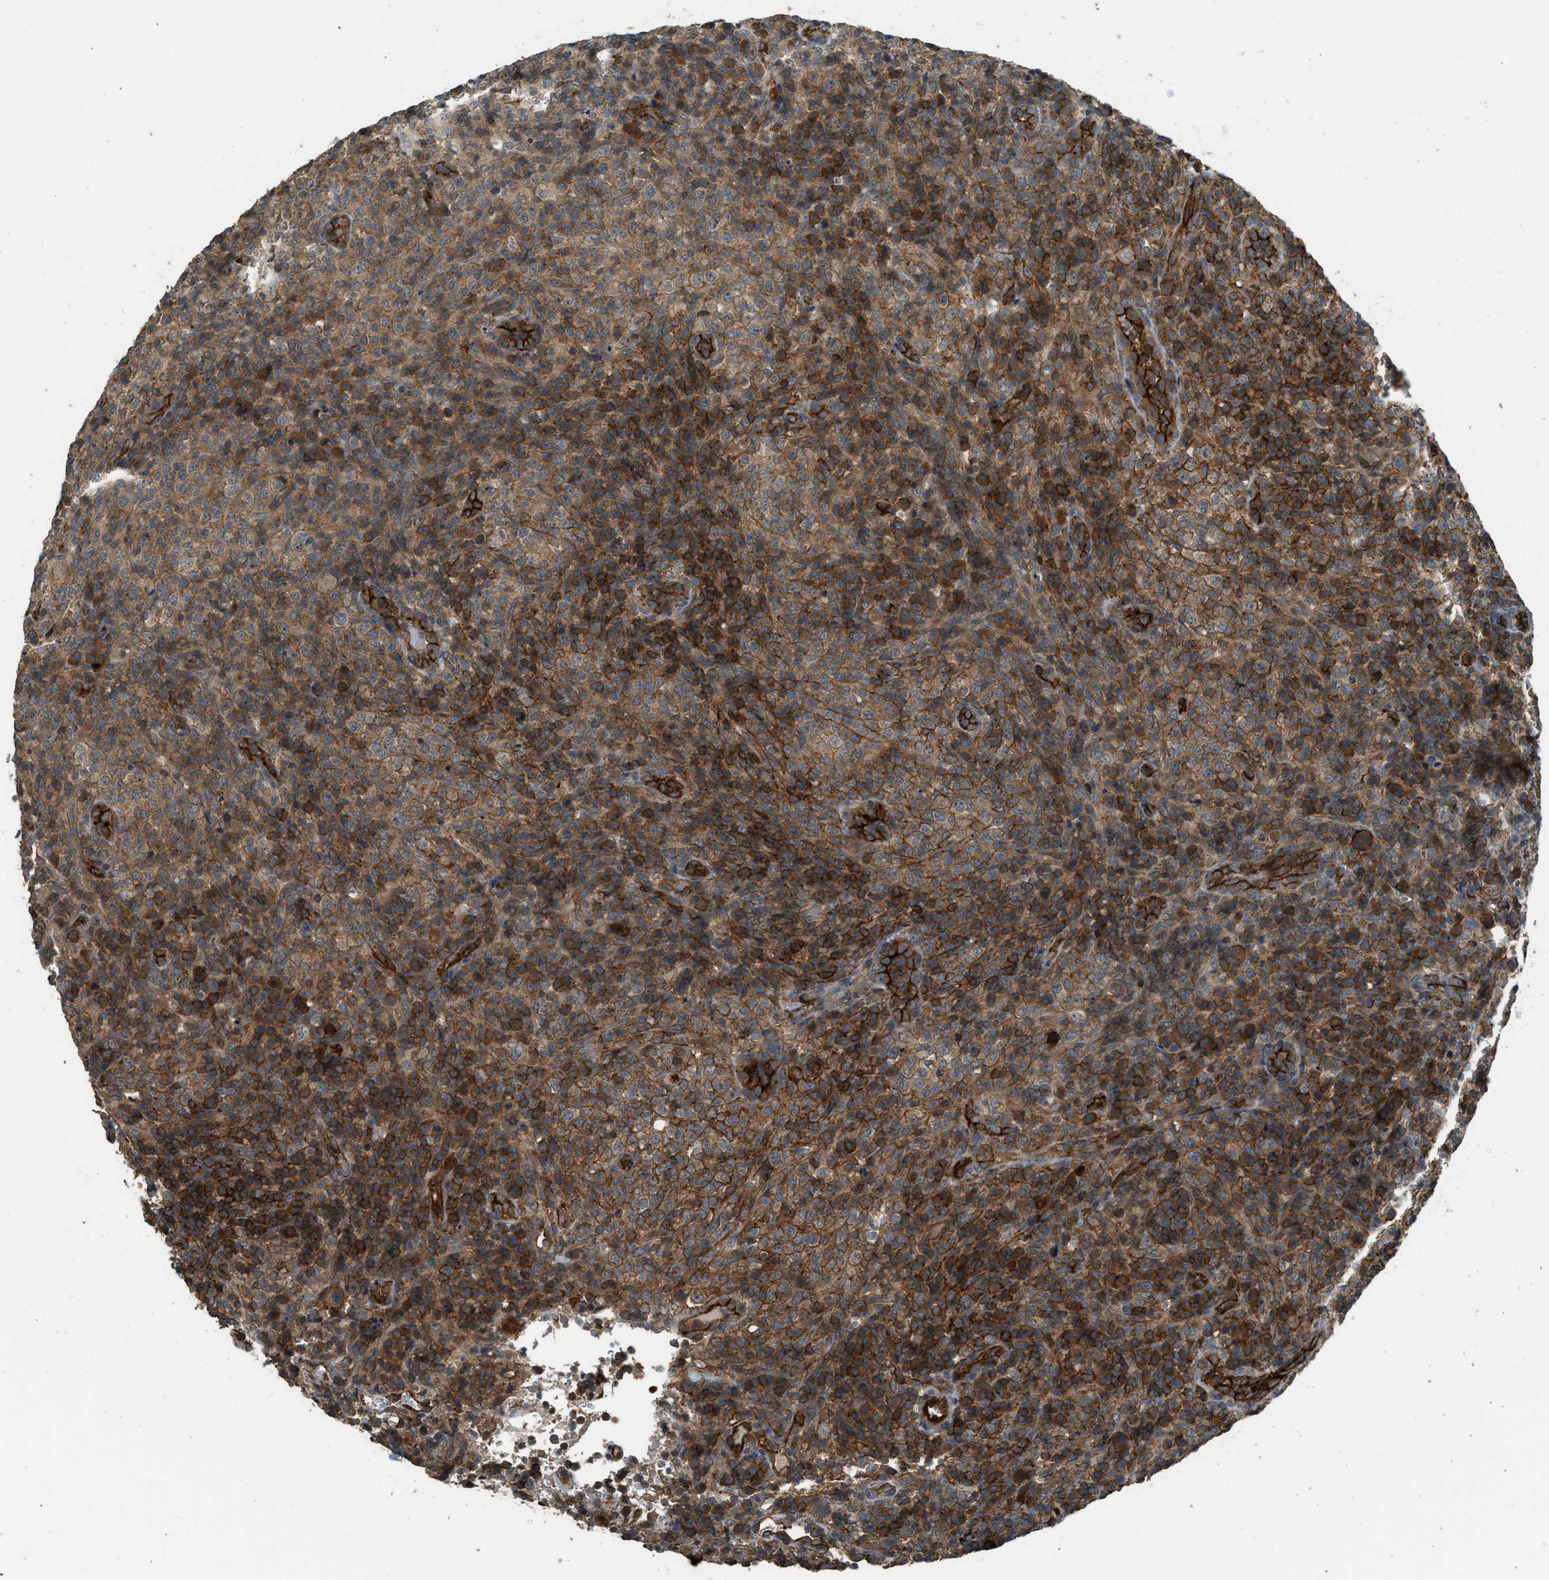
{"staining": {"intensity": "strong", "quantity": ">75%", "location": "cytoplasmic/membranous"}, "tissue": "lymphoma", "cell_type": "Tumor cells", "image_type": "cancer", "snomed": [{"axis": "morphology", "description": "Malignant lymphoma, non-Hodgkin's type, High grade"}, {"axis": "topography", "description": "Lymph node"}], "caption": "Strong cytoplasmic/membranous positivity for a protein is seen in about >75% of tumor cells of malignant lymphoma, non-Hodgkin's type (high-grade) using immunohistochemistry (IHC).", "gene": "HIP1R", "patient": {"sex": "female", "age": 76}}